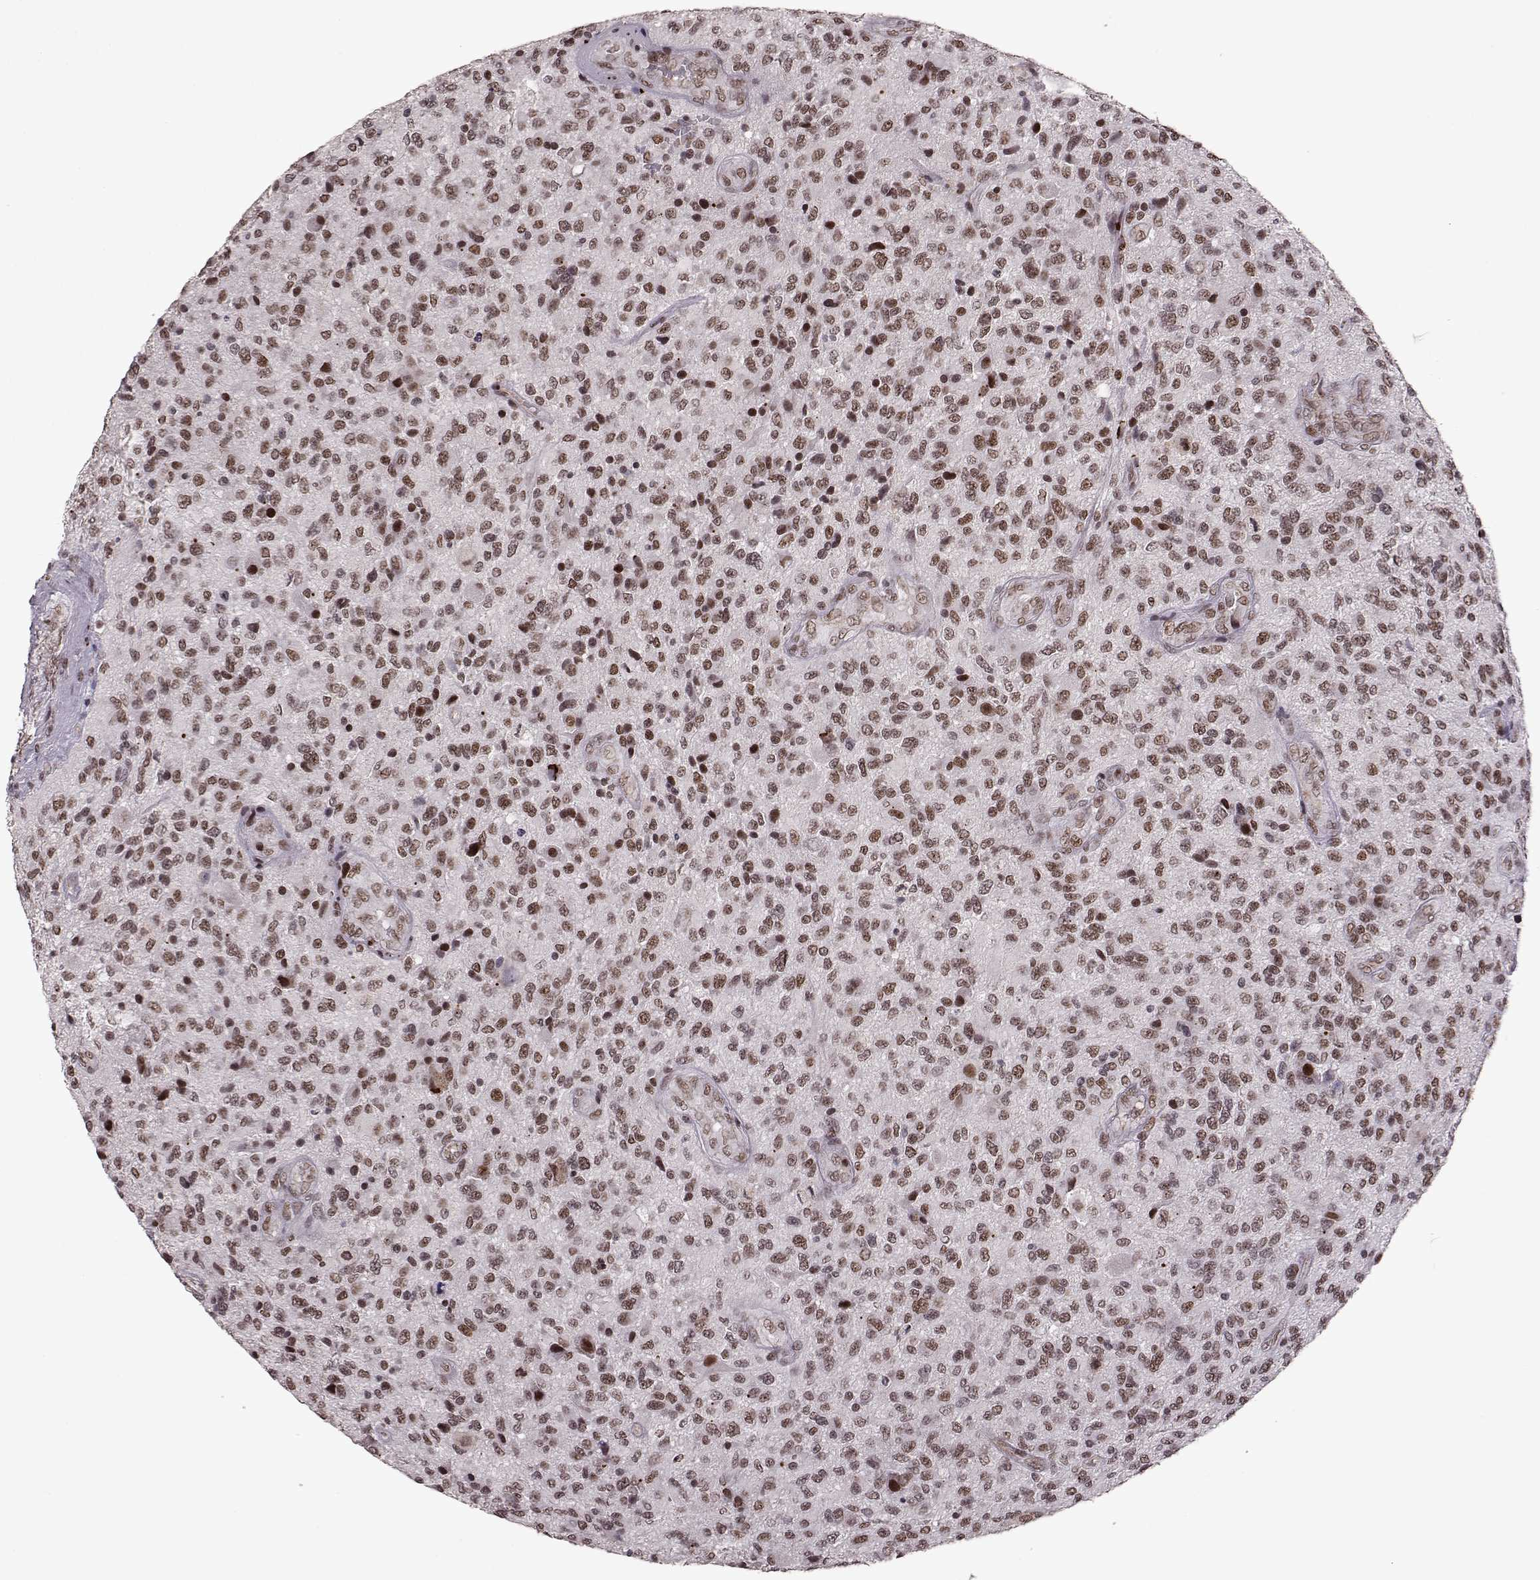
{"staining": {"intensity": "weak", "quantity": ">75%", "location": "nuclear"}, "tissue": "glioma", "cell_type": "Tumor cells", "image_type": "cancer", "snomed": [{"axis": "morphology", "description": "Glioma, malignant, High grade"}, {"axis": "topography", "description": "Brain"}], "caption": "This histopathology image exhibits immunohistochemistry (IHC) staining of glioma, with low weak nuclear positivity in approximately >75% of tumor cells.", "gene": "RRAGD", "patient": {"sex": "male", "age": 47}}